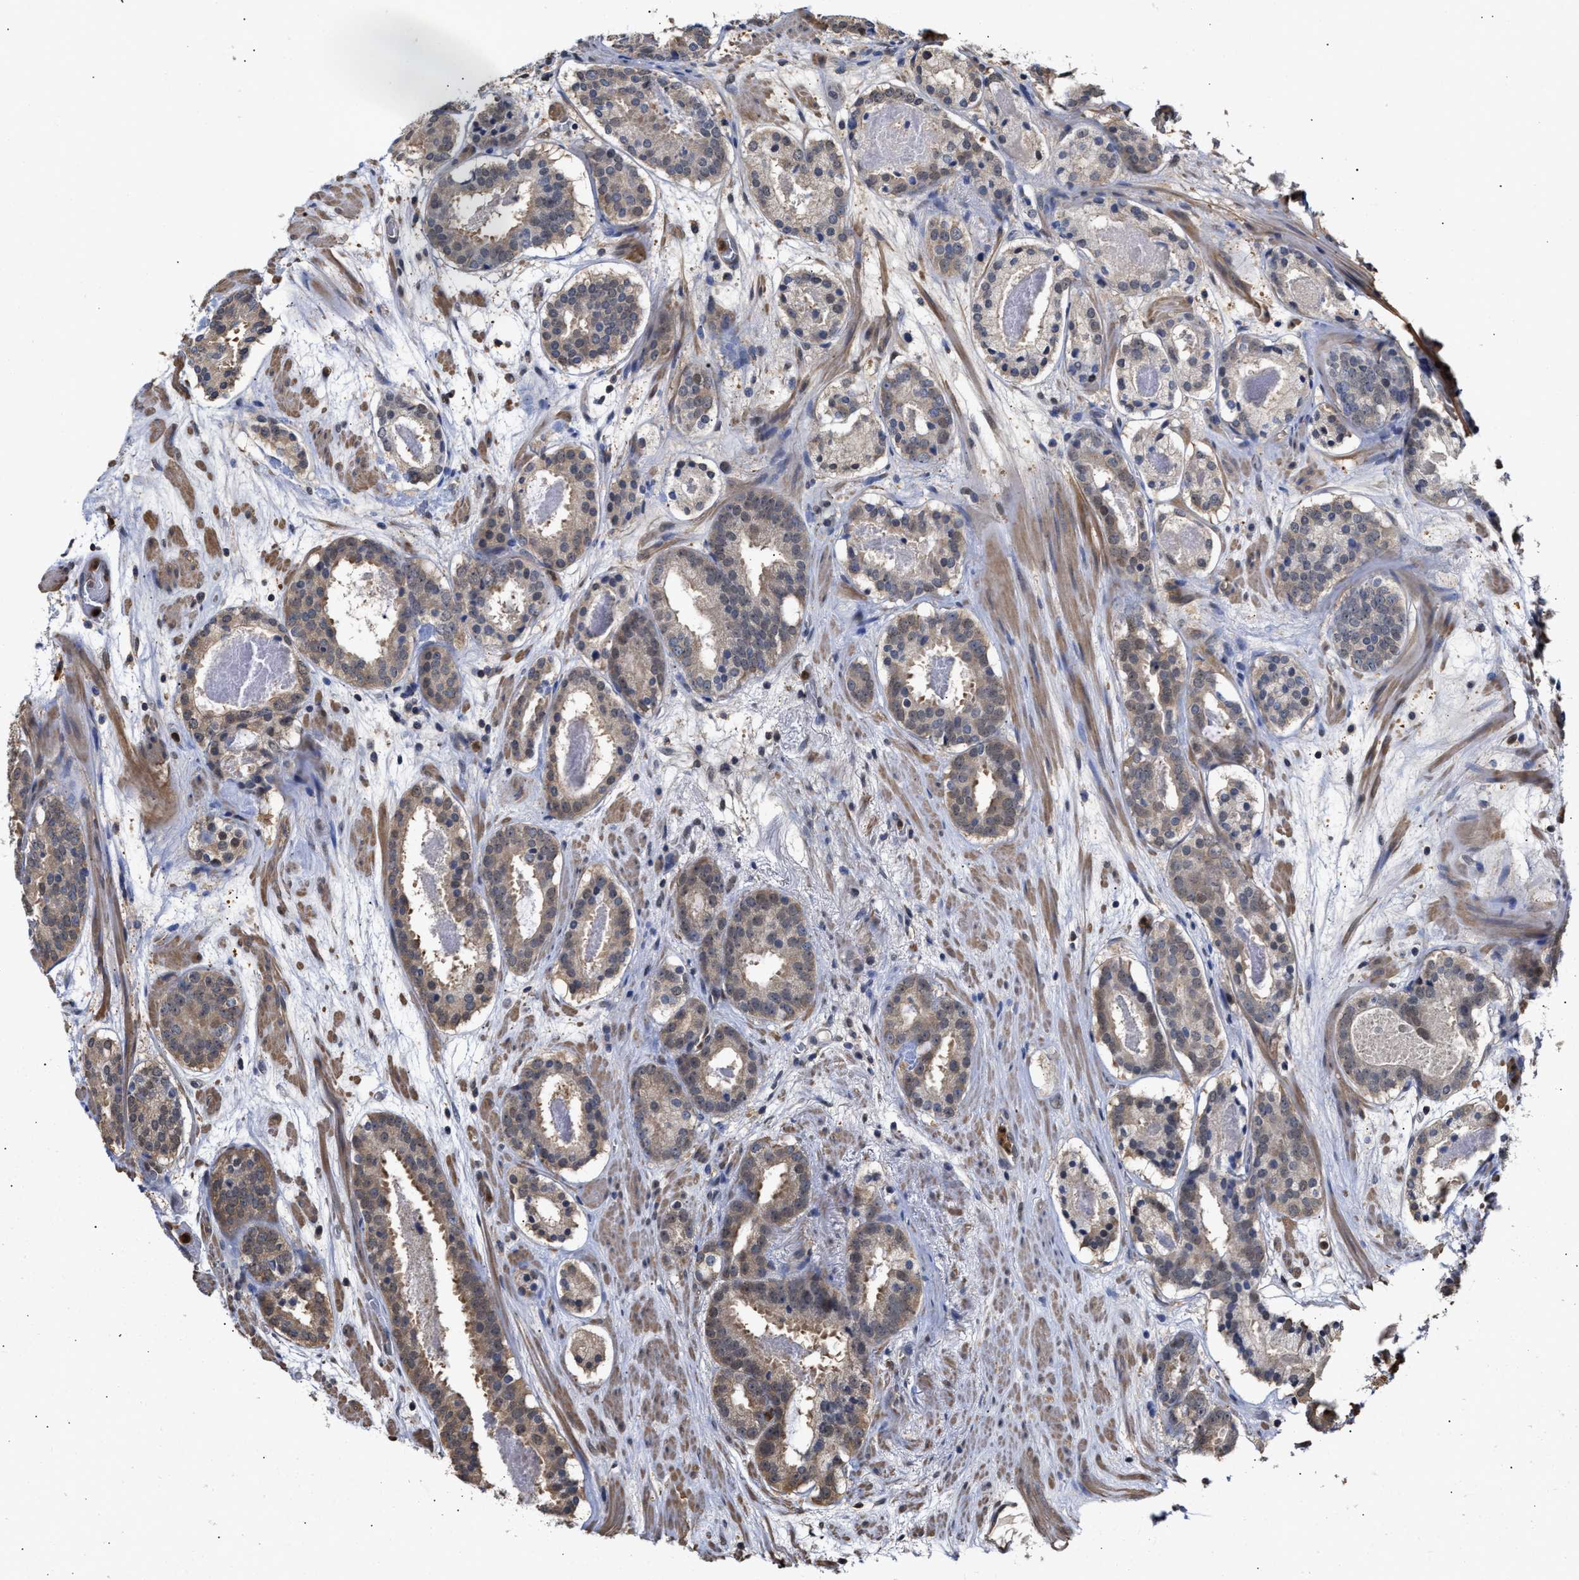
{"staining": {"intensity": "weak", "quantity": "25%-75%", "location": "cytoplasmic/membranous"}, "tissue": "prostate cancer", "cell_type": "Tumor cells", "image_type": "cancer", "snomed": [{"axis": "morphology", "description": "Adenocarcinoma, Low grade"}, {"axis": "topography", "description": "Prostate"}], "caption": "Immunohistochemistry (IHC) photomicrograph of neoplastic tissue: human low-grade adenocarcinoma (prostate) stained using IHC demonstrates low levels of weak protein expression localized specifically in the cytoplasmic/membranous of tumor cells, appearing as a cytoplasmic/membranous brown color.", "gene": "KLHDC1", "patient": {"sex": "male", "age": 69}}